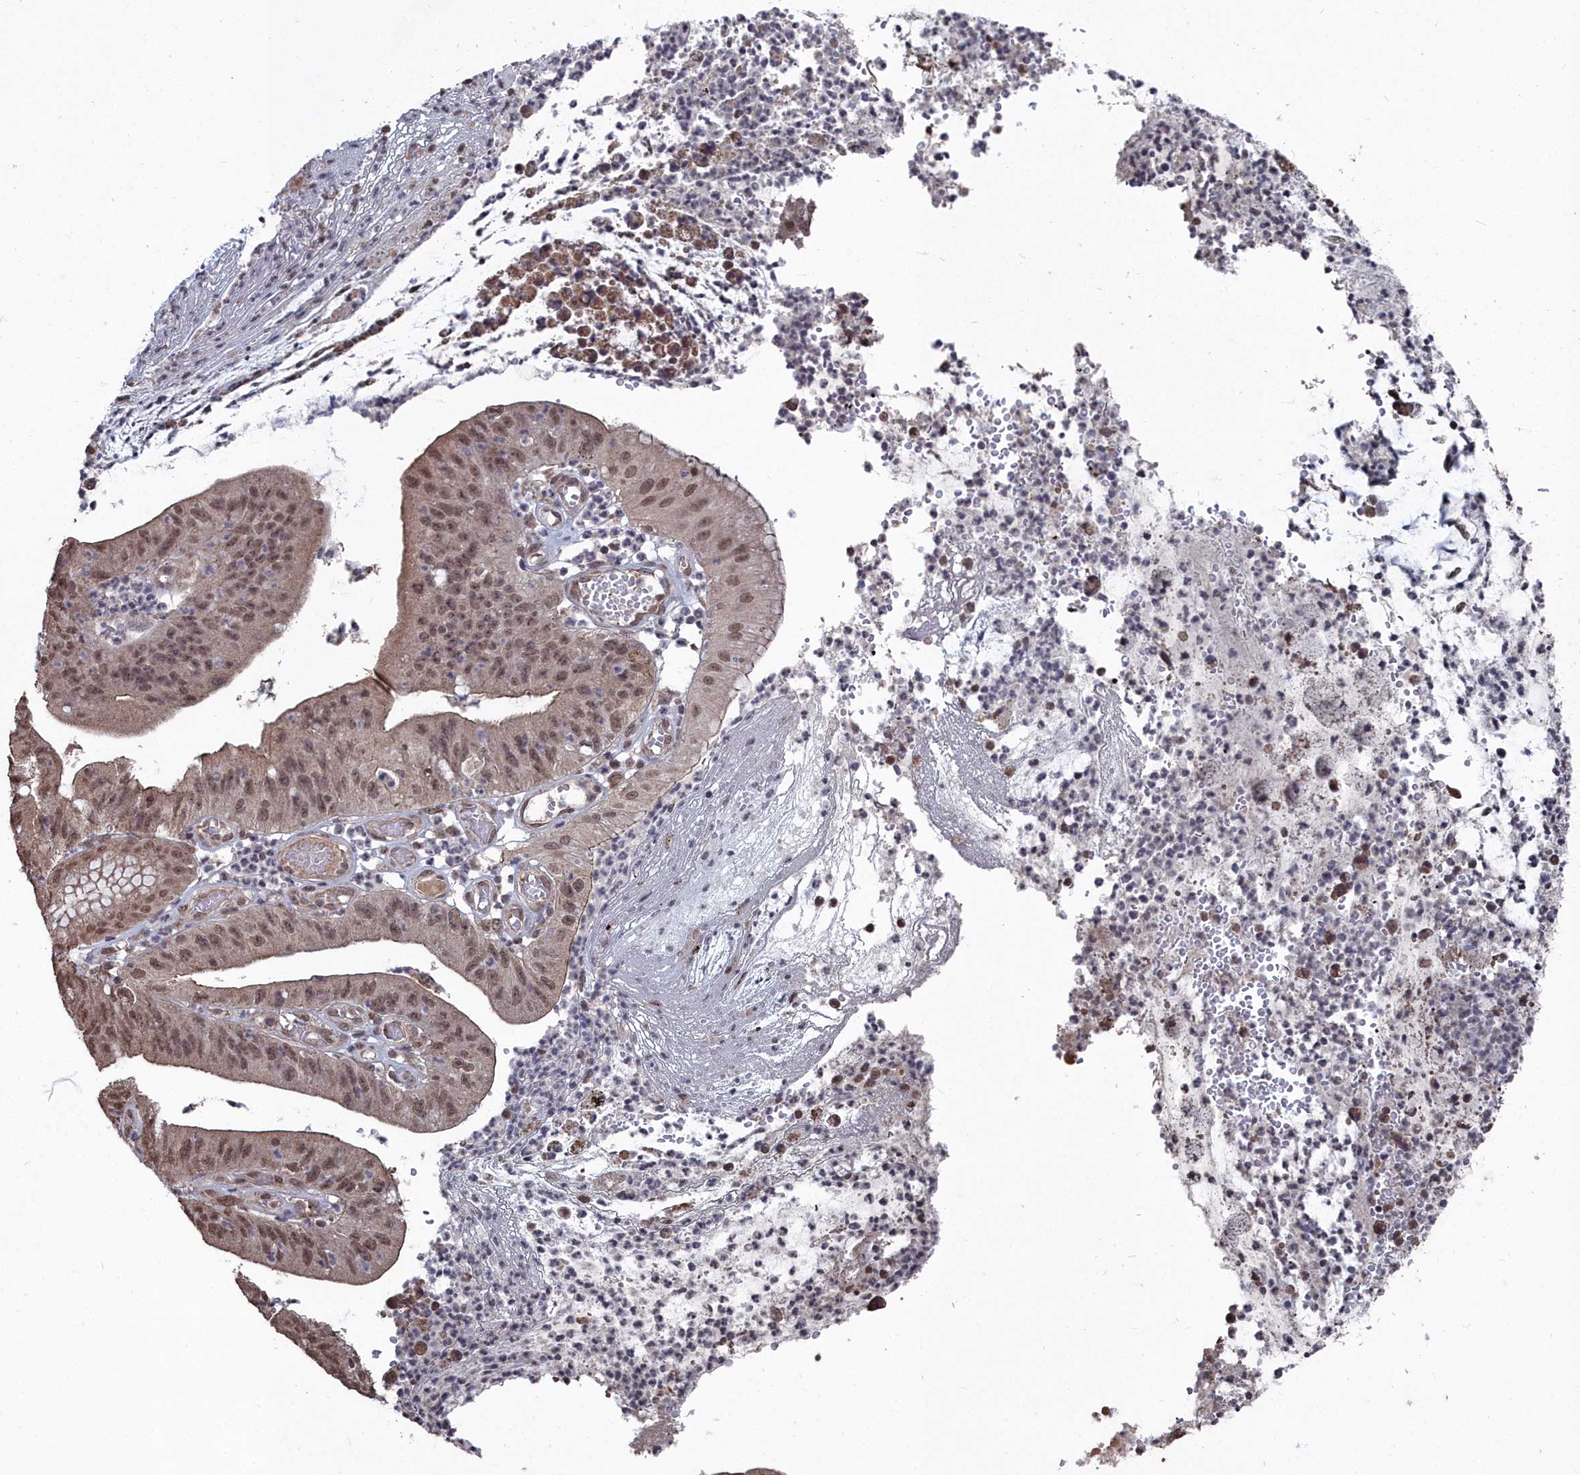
{"staining": {"intensity": "moderate", "quantity": ">75%", "location": "nuclear"}, "tissue": "stomach cancer", "cell_type": "Tumor cells", "image_type": "cancer", "snomed": [{"axis": "morphology", "description": "Adenocarcinoma, NOS"}, {"axis": "topography", "description": "Stomach"}], "caption": "Stomach adenocarcinoma stained with DAB immunohistochemistry (IHC) shows medium levels of moderate nuclear positivity in about >75% of tumor cells. (DAB (3,3'-diaminobenzidine) IHC, brown staining for protein, blue staining for nuclei).", "gene": "CCNP", "patient": {"sex": "male", "age": 59}}